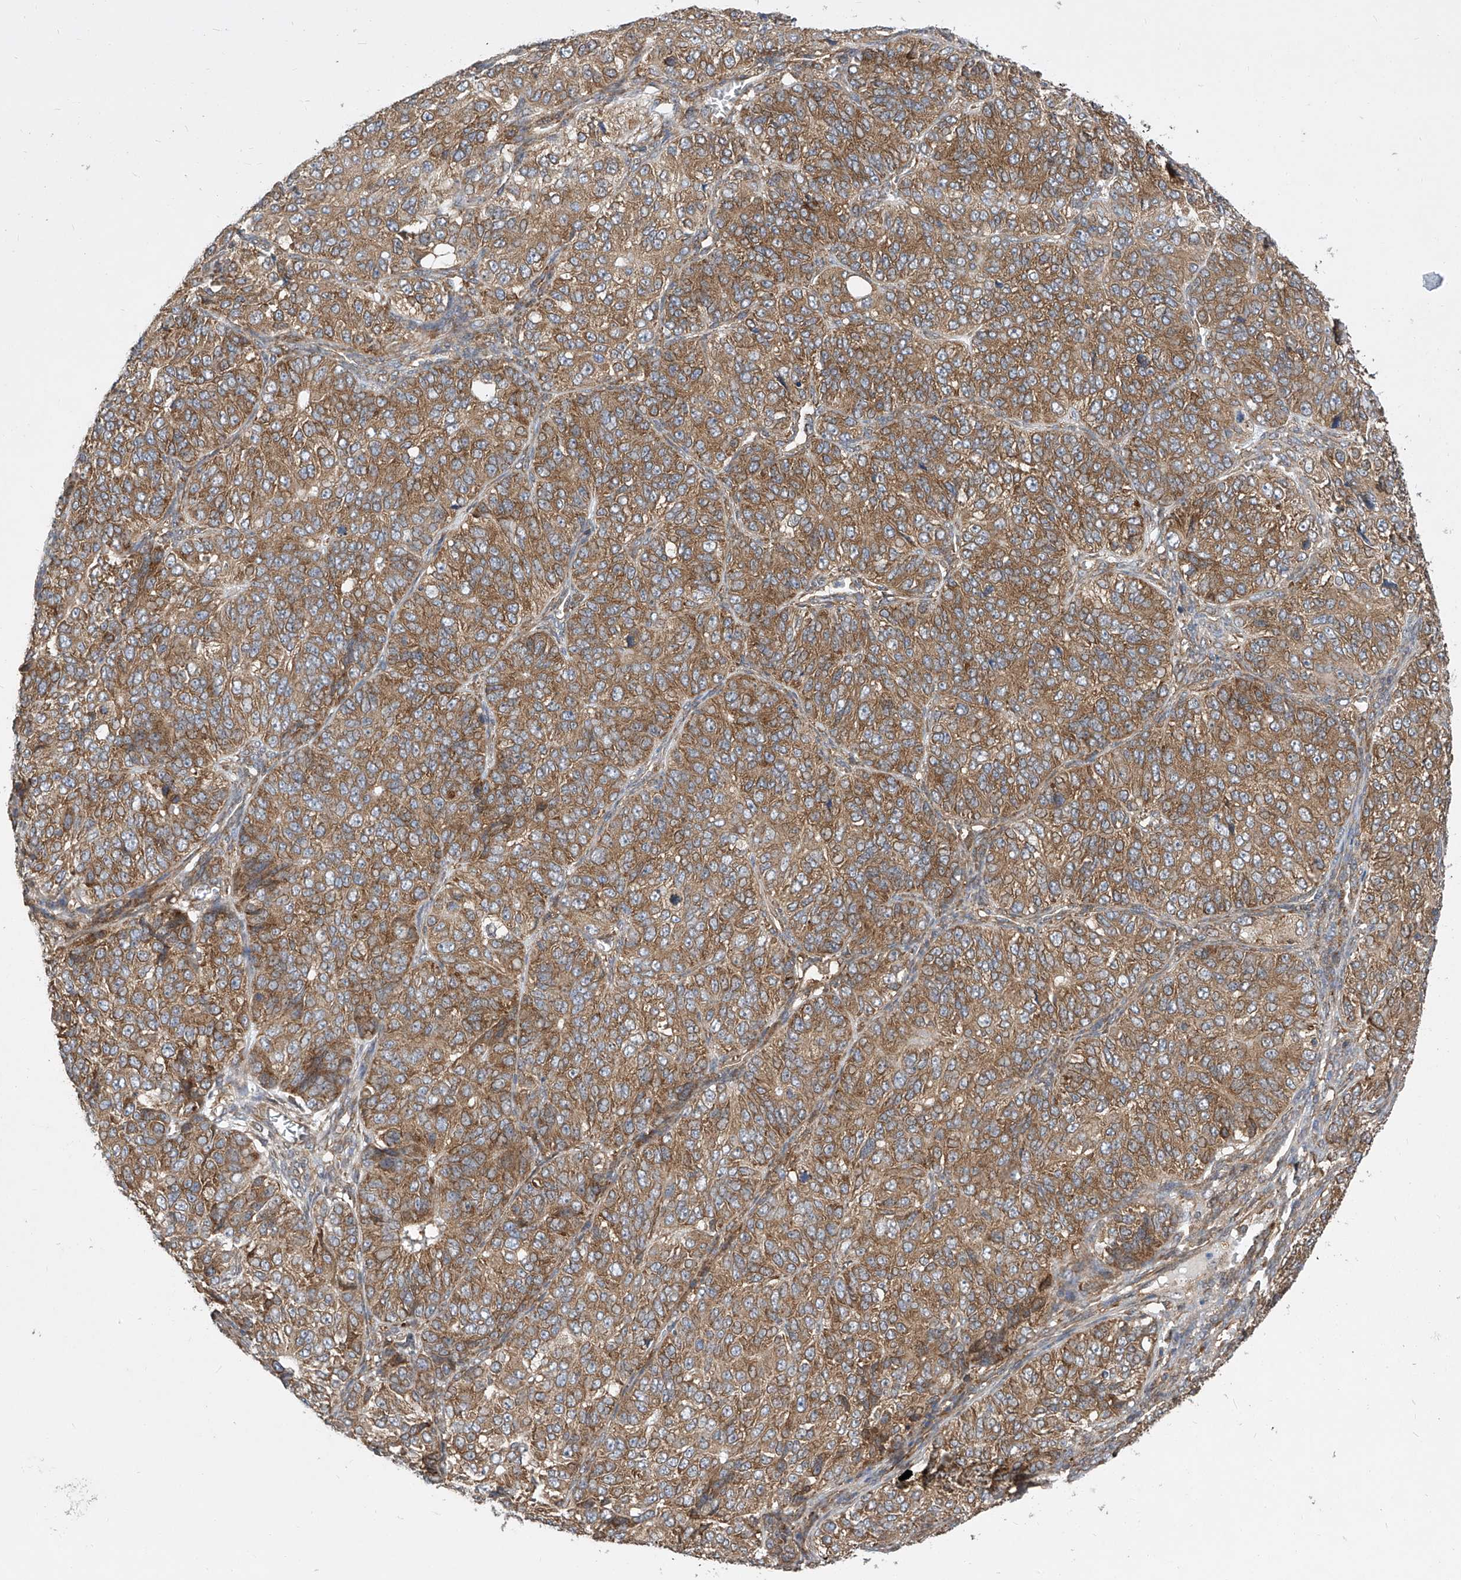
{"staining": {"intensity": "moderate", "quantity": ">75%", "location": "cytoplasmic/membranous"}, "tissue": "ovarian cancer", "cell_type": "Tumor cells", "image_type": "cancer", "snomed": [{"axis": "morphology", "description": "Carcinoma, endometroid"}, {"axis": "topography", "description": "Ovary"}], "caption": "Protein analysis of ovarian cancer (endometroid carcinoma) tissue exhibits moderate cytoplasmic/membranous expression in about >75% of tumor cells.", "gene": "EIF3M", "patient": {"sex": "female", "age": 51}}